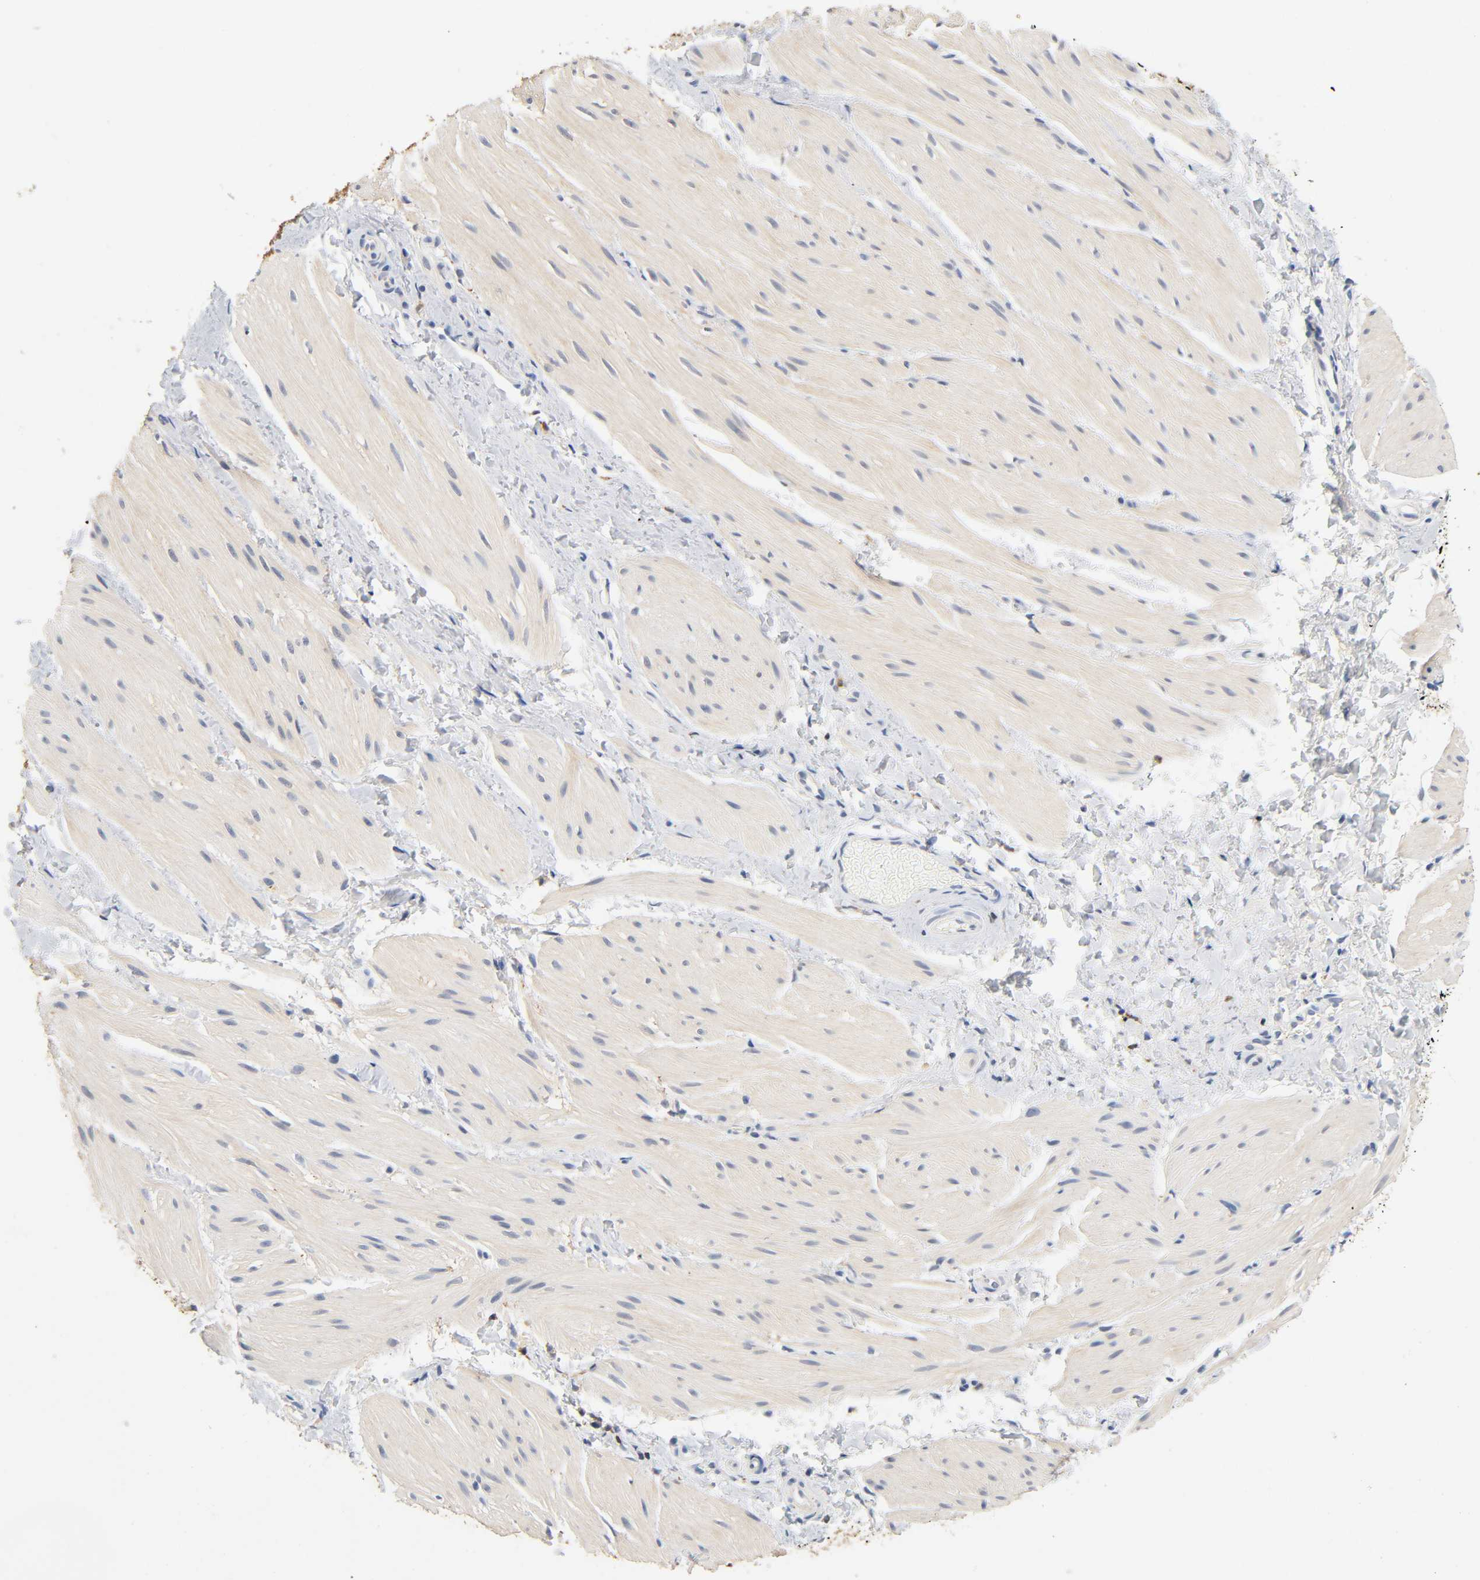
{"staining": {"intensity": "negative", "quantity": "none", "location": "none"}, "tissue": "smooth muscle", "cell_type": "Smooth muscle cells", "image_type": "normal", "snomed": [{"axis": "morphology", "description": "Normal tissue, NOS"}, {"axis": "topography", "description": "Smooth muscle"}], "caption": "Protein analysis of unremarkable smooth muscle displays no significant expression in smooth muscle cells. (DAB (3,3'-diaminobenzidine) immunohistochemistry (IHC), high magnification).", "gene": "UCKL1", "patient": {"sex": "male", "age": 16}}